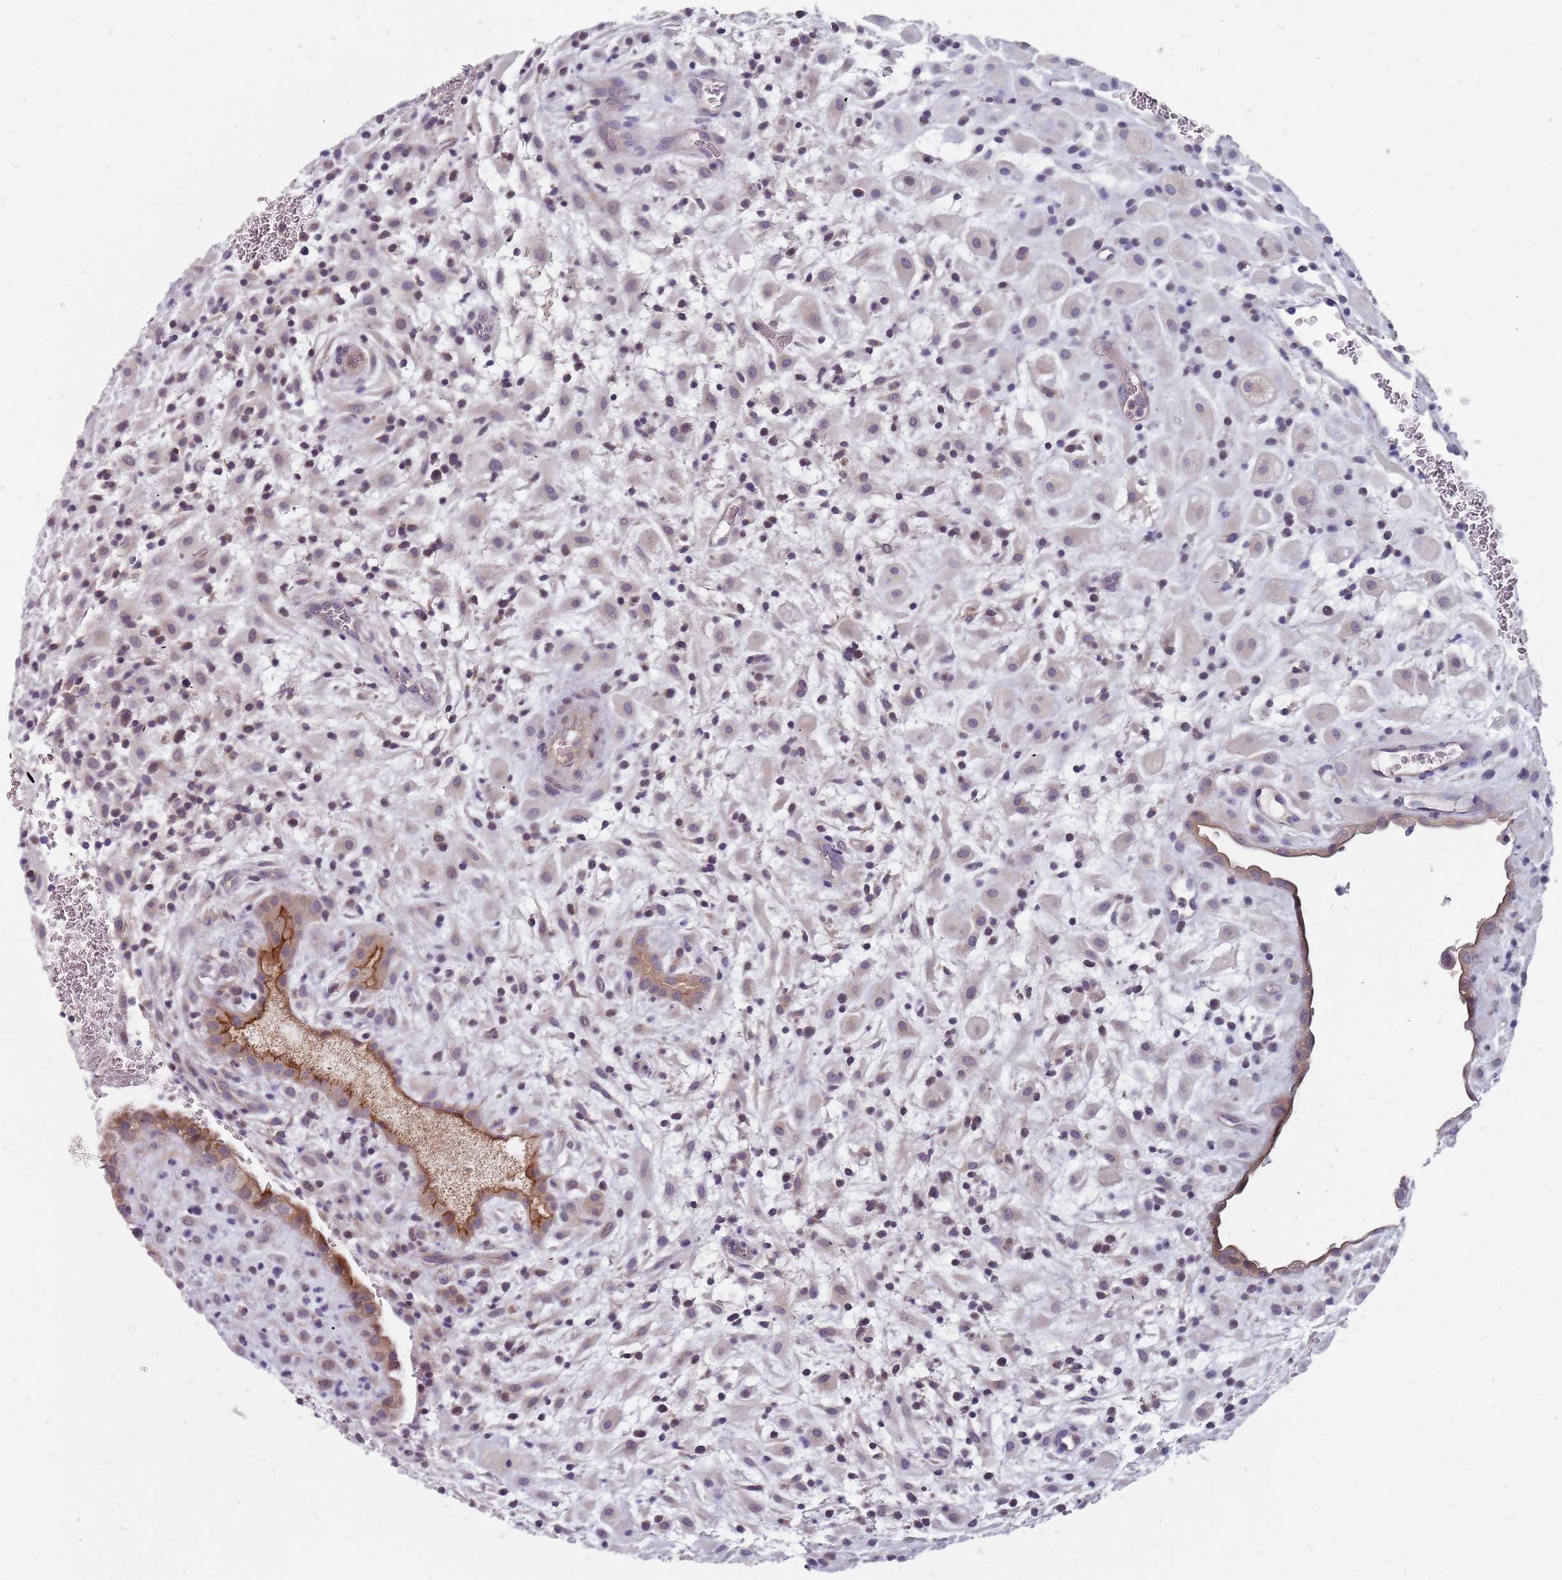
{"staining": {"intensity": "weak", "quantity": "25%-75%", "location": "cytoplasmic/membranous"}, "tissue": "placenta", "cell_type": "Decidual cells", "image_type": "normal", "snomed": [{"axis": "morphology", "description": "Normal tissue, NOS"}, {"axis": "topography", "description": "Placenta"}], "caption": "Protein analysis of benign placenta exhibits weak cytoplasmic/membranous expression in about 25%-75% of decidual cells.", "gene": "CMTR2", "patient": {"sex": "female", "age": 35}}